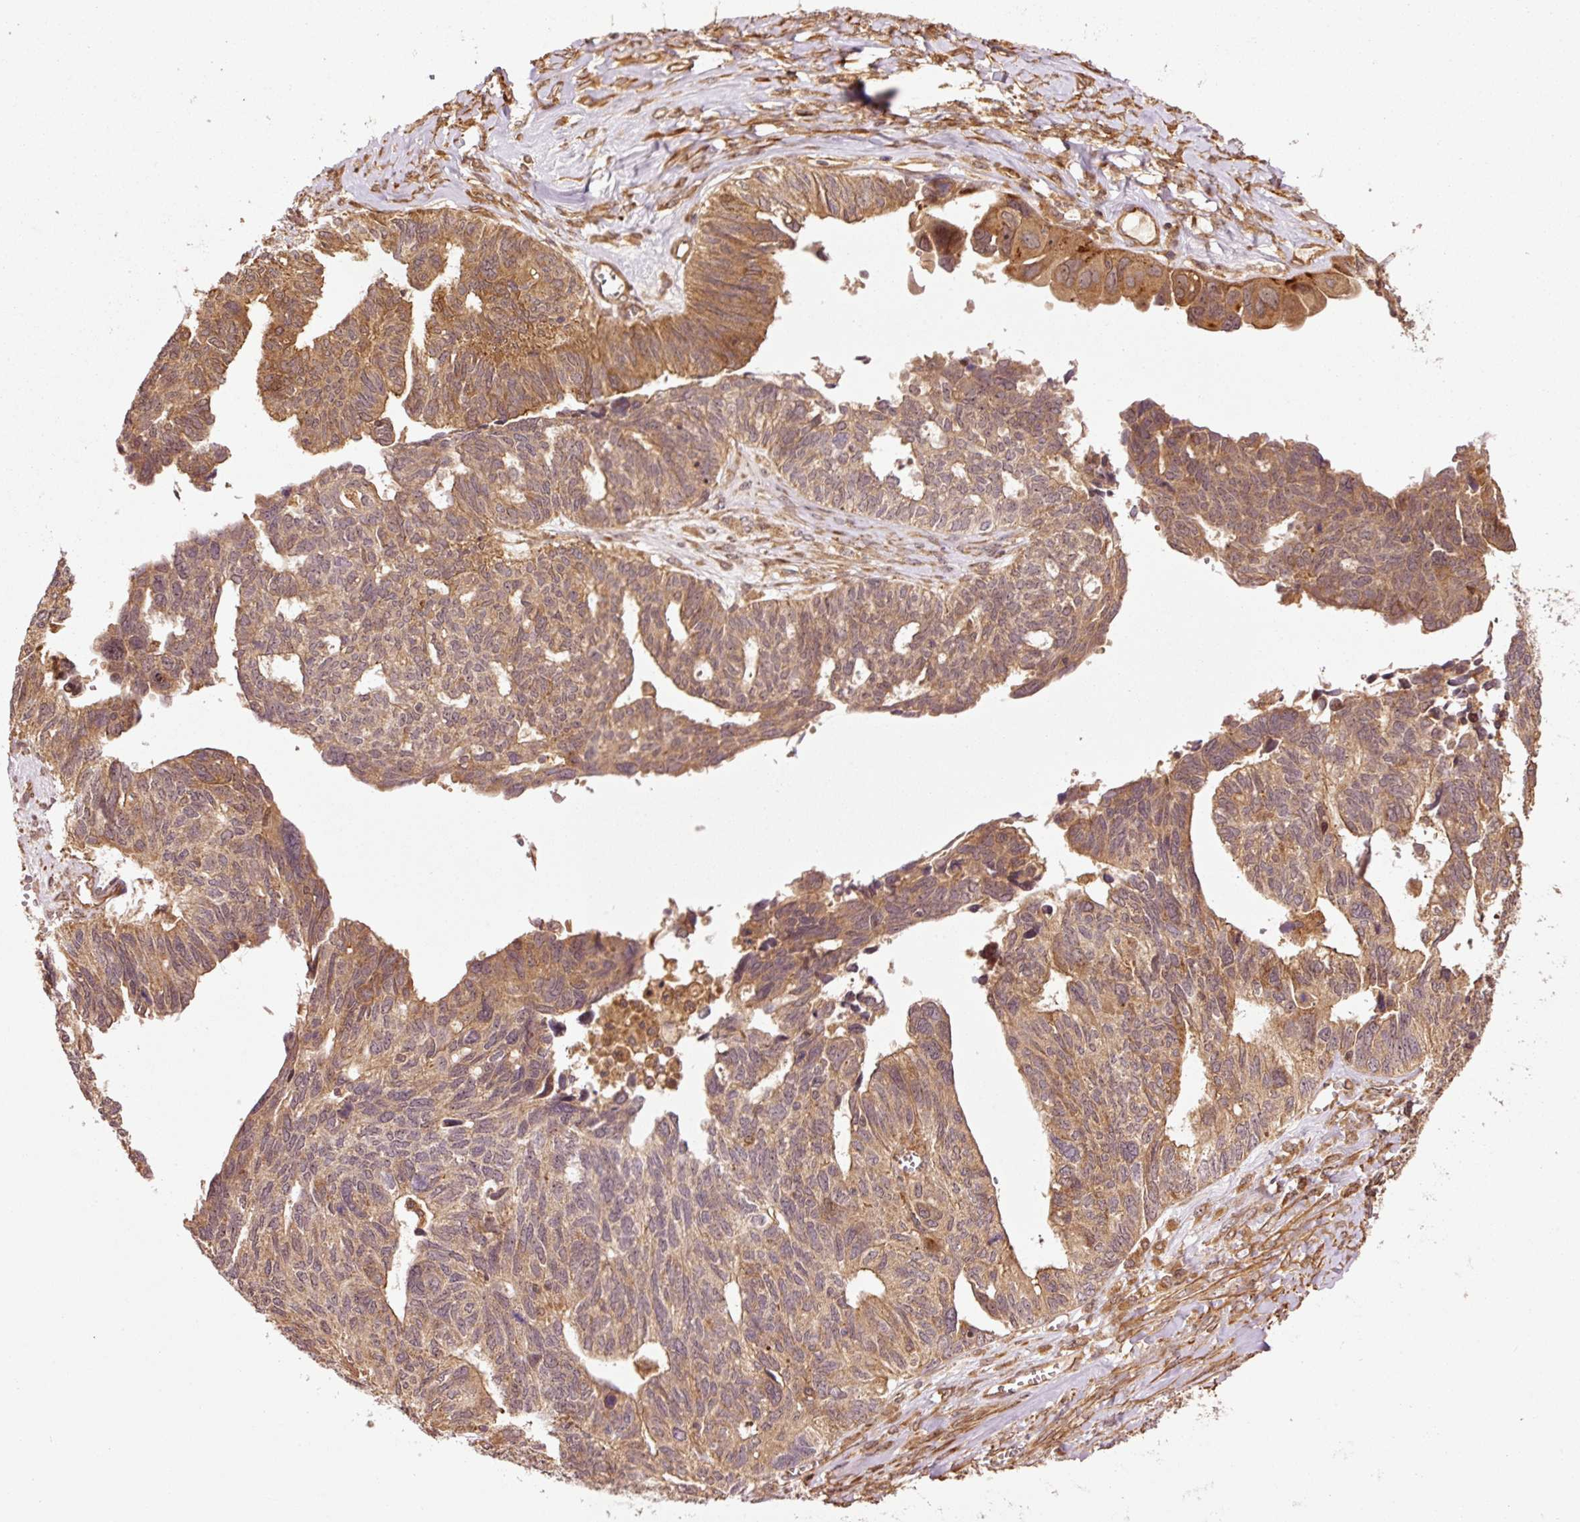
{"staining": {"intensity": "moderate", "quantity": "25%-75%", "location": "cytoplasmic/membranous"}, "tissue": "ovarian cancer", "cell_type": "Tumor cells", "image_type": "cancer", "snomed": [{"axis": "morphology", "description": "Cystadenocarcinoma, serous, NOS"}, {"axis": "topography", "description": "Ovary"}], "caption": "Immunohistochemistry staining of ovarian cancer (serous cystadenocarcinoma), which reveals medium levels of moderate cytoplasmic/membranous staining in about 25%-75% of tumor cells indicating moderate cytoplasmic/membranous protein positivity. The staining was performed using DAB (brown) for protein detection and nuclei were counterstained in hematoxylin (blue).", "gene": "OXER1", "patient": {"sex": "female", "age": 79}}